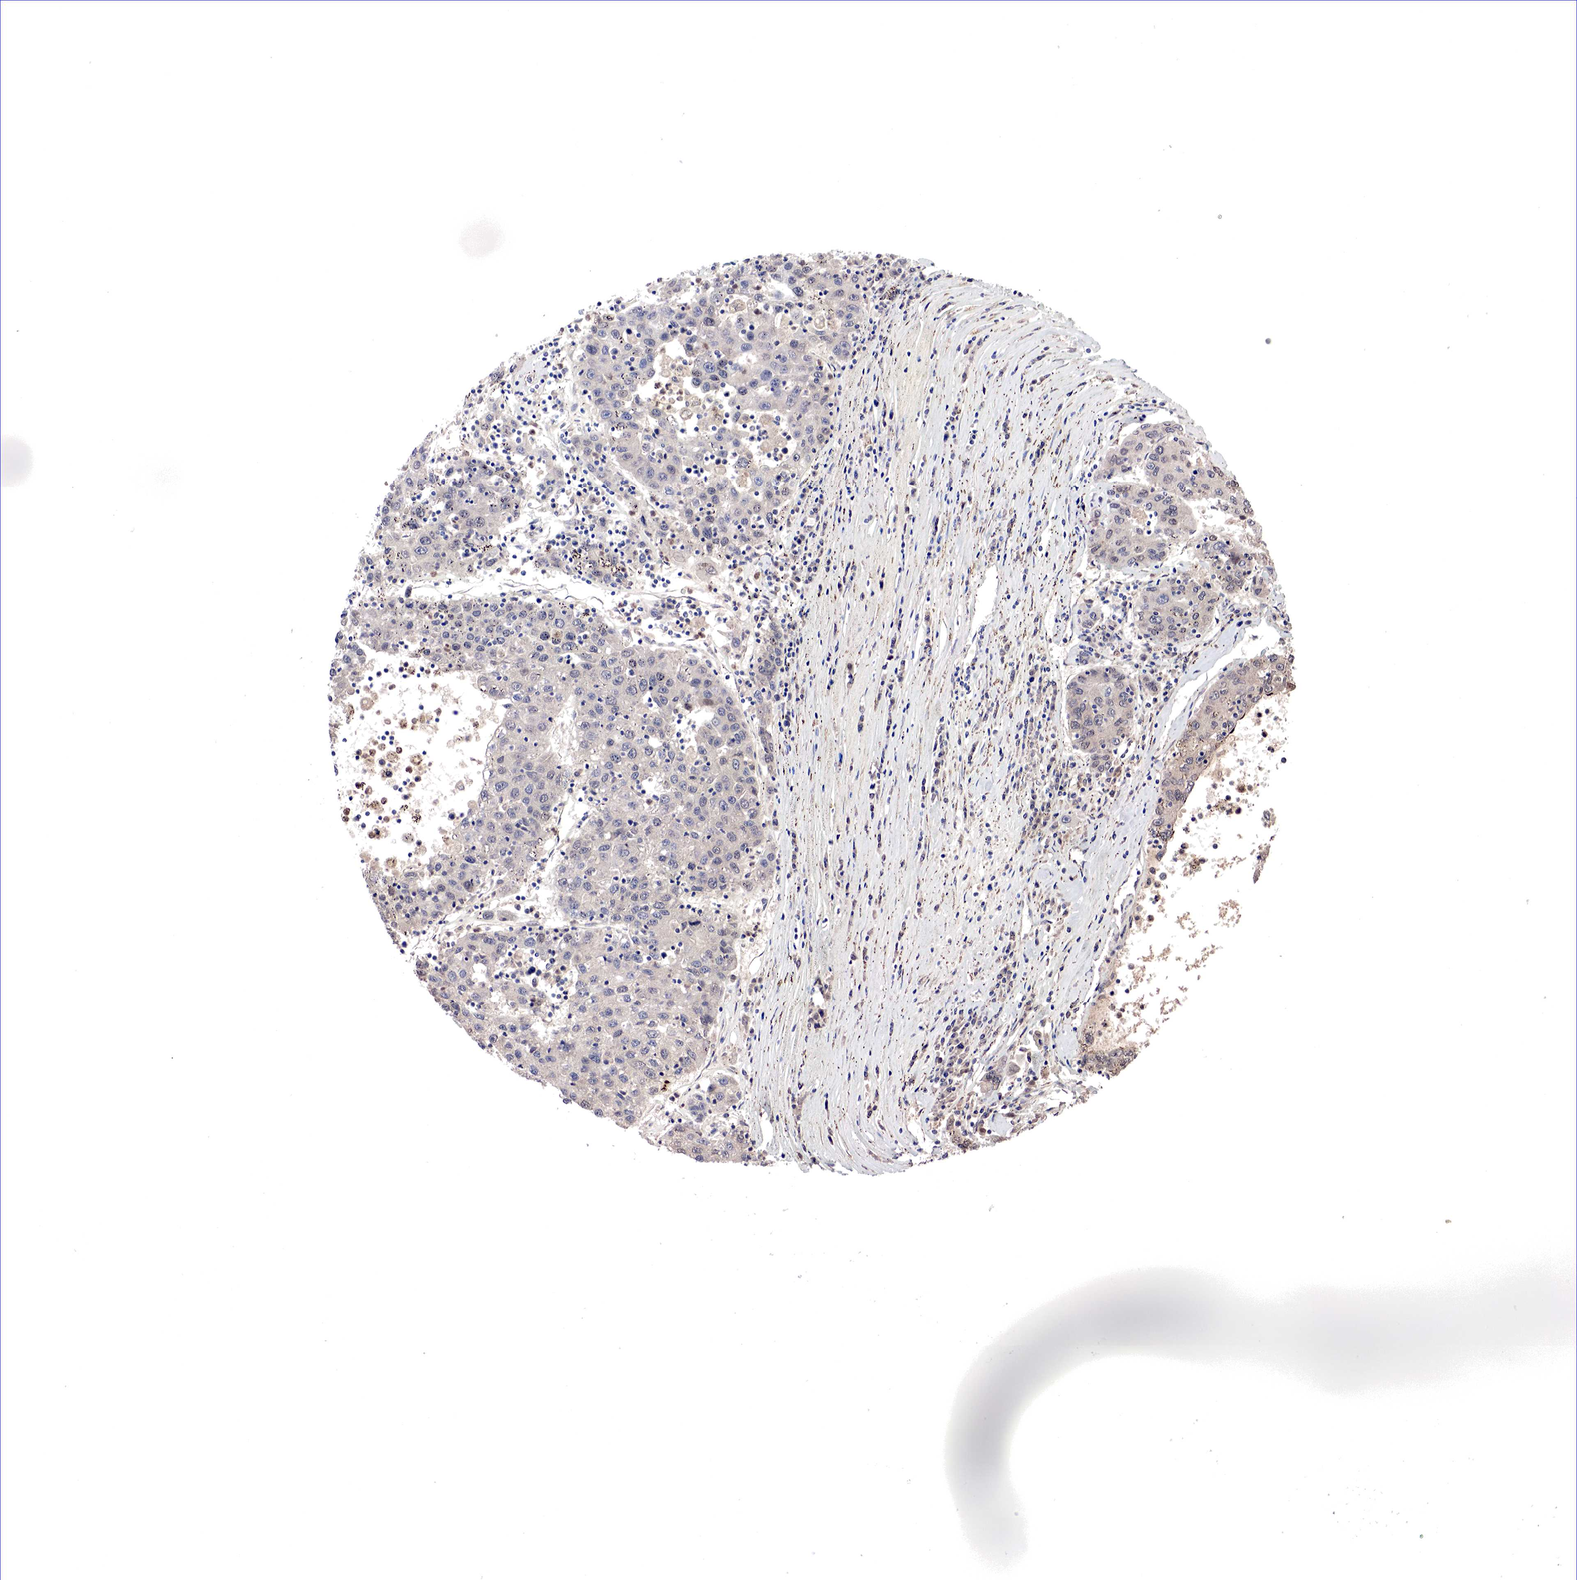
{"staining": {"intensity": "negative", "quantity": "none", "location": "none"}, "tissue": "liver cancer", "cell_type": "Tumor cells", "image_type": "cancer", "snomed": [{"axis": "morphology", "description": "Carcinoma, Hepatocellular, NOS"}, {"axis": "topography", "description": "Liver"}], "caption": "Liver cancer stained for a protein using immunohistochemistry displays no positivity tumor cells.", "gene": "DACH2", "patient": {"sex": "male", "age": 49}}